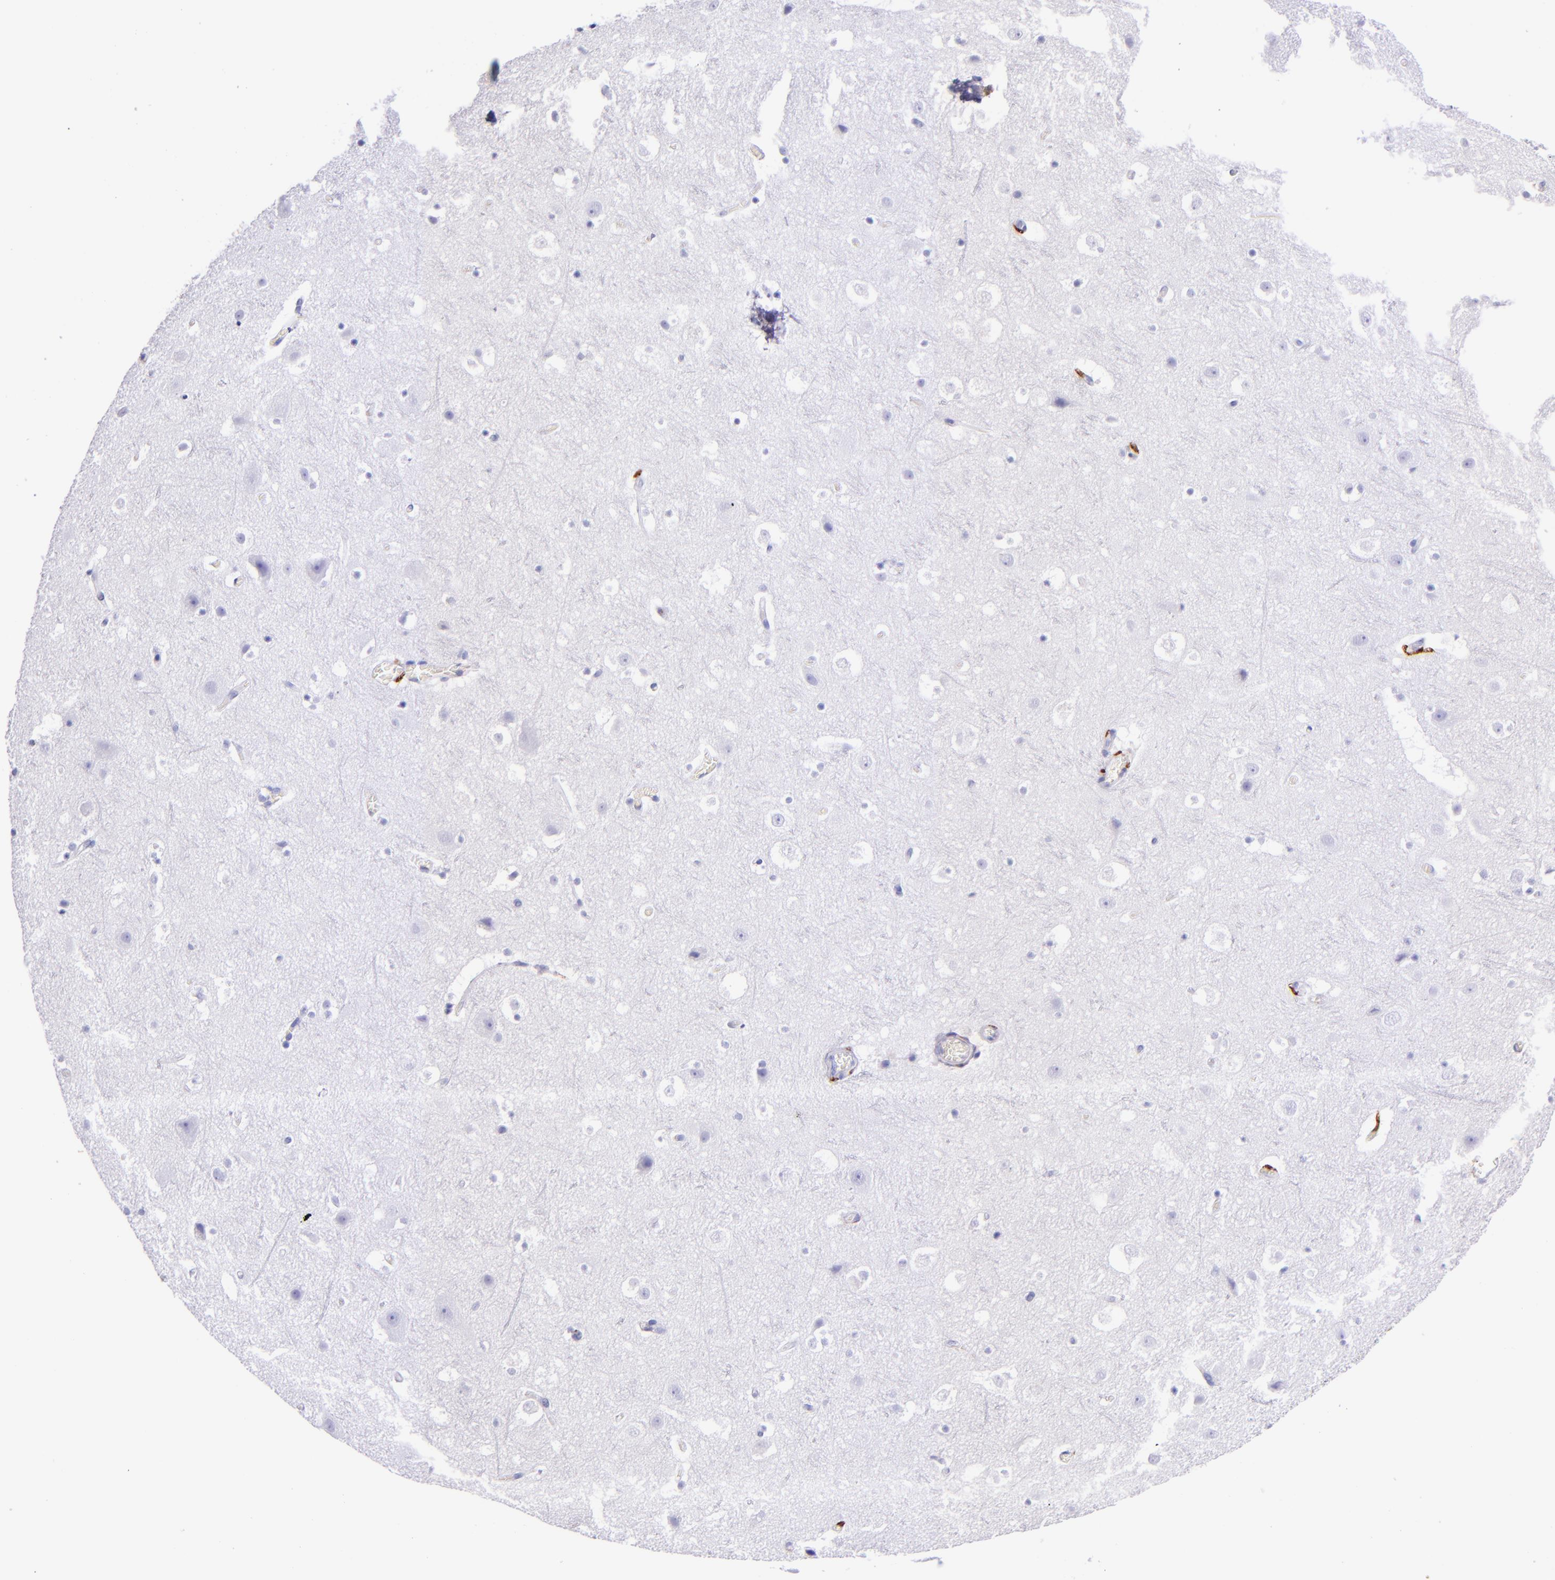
{"staining": {"intensity": "negative", "quantity": "none", "location": "none"}, "tissue": "cerebral cortex", "cell_type": "Endothelial cells", "image_type": "normal", "snomed": [{"axis": "morphology", "description": "Normal tissue, NOS"}, {"axis": "topography", "description": "Cerebral cortex"}], "caption": "A micrograph of cerebral cortex stained for a protein displays no brown staining in endothelial cells. (Stains: DAB (3,3'-diaminobenzidine) immunohistochemistry with hematoxylin counter stain, Microscopy: brightfield microscopy at high magnification).", "gene": "CD163", "patient": {"sex": "male", "age": 45}}